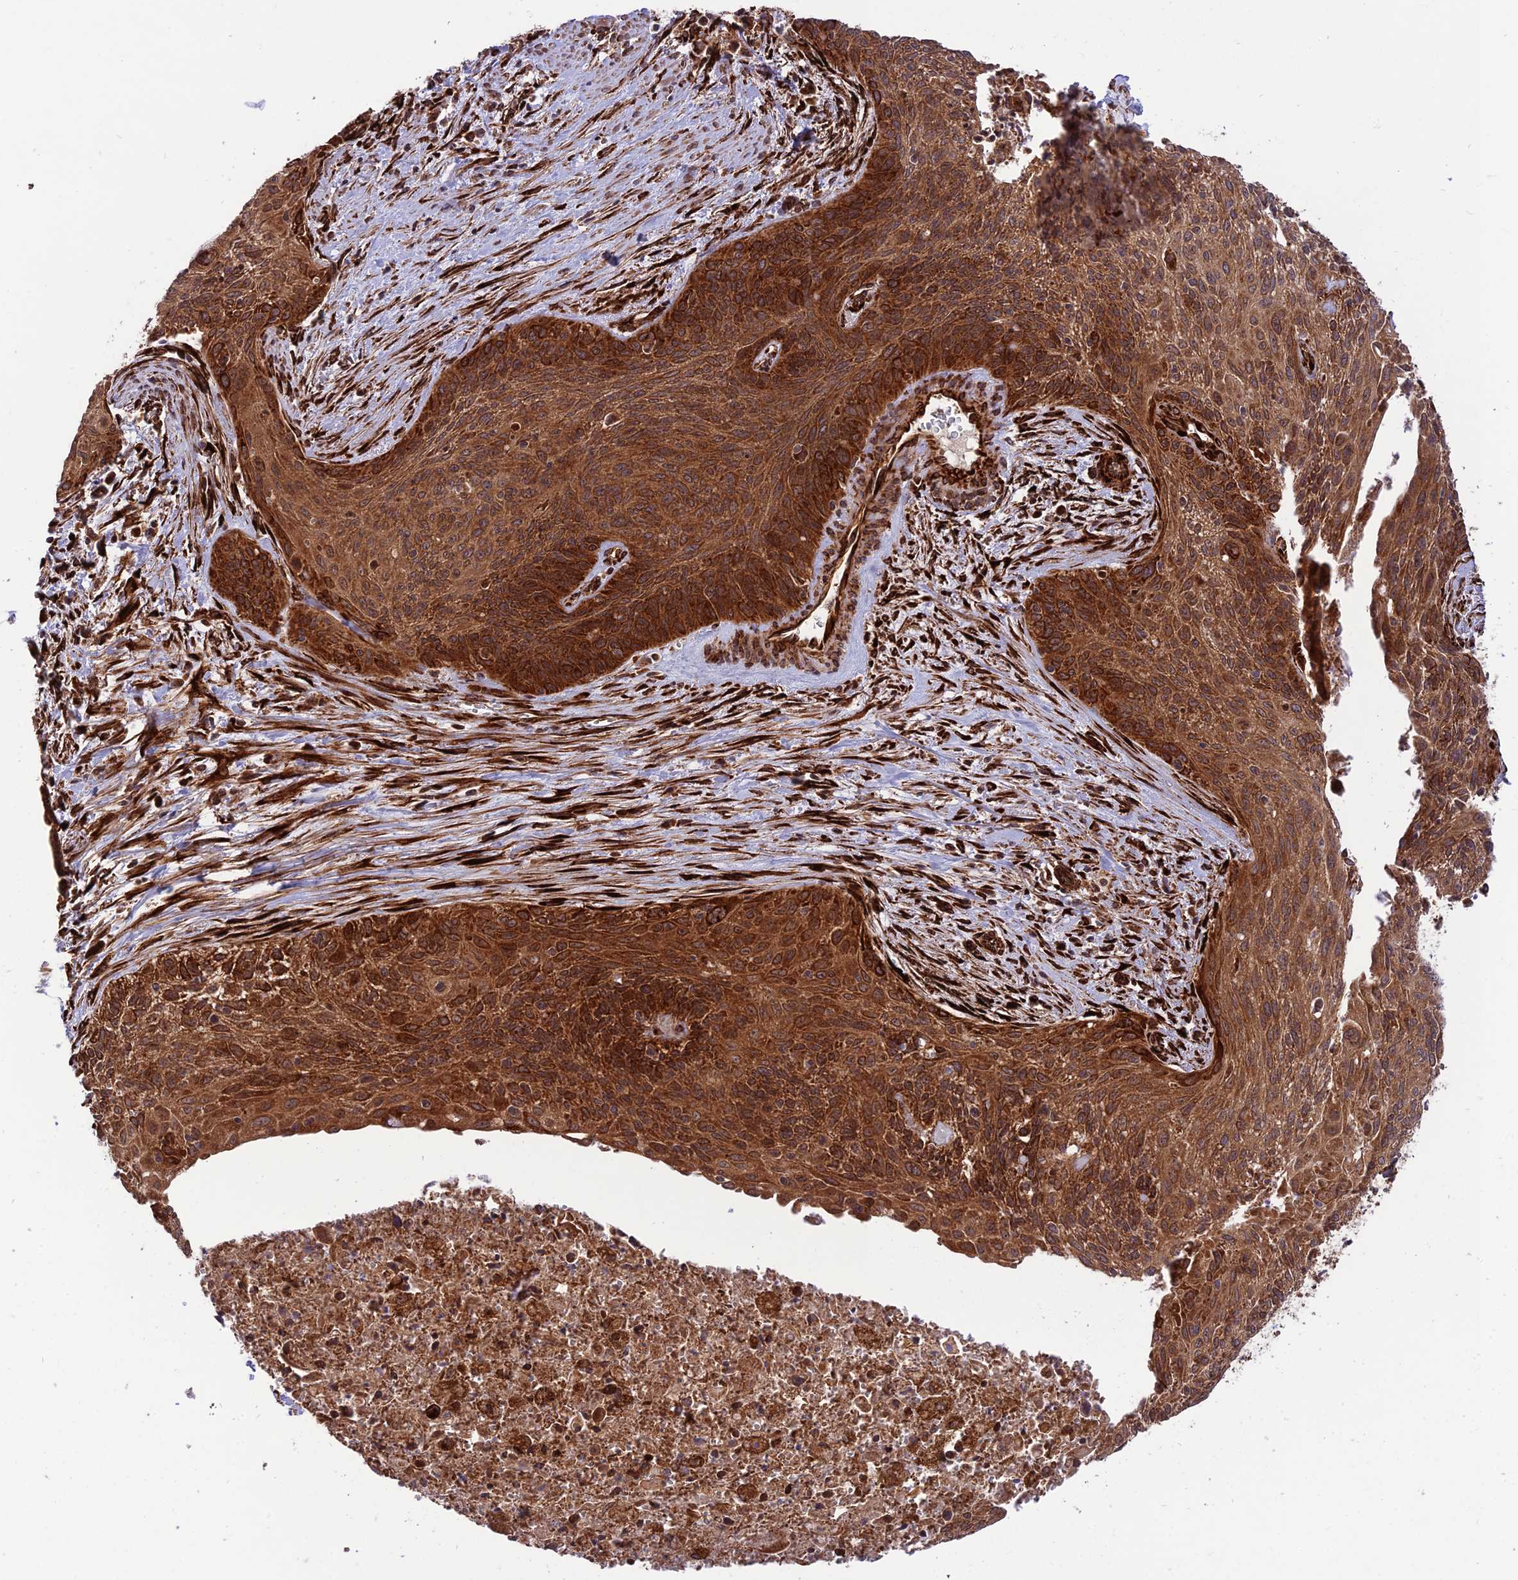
{"staining": {"intensity": "strong", "quantity": ">75%", "location": "cytoplasmic/membranous"}, "tissue": "cervical cancer", "cell_type": "Tumor cells", "image_type": "cancer", "snomed": [{"axis": "morphology", "description": "Squamous cell carcinoma, NOS"}, {"axis": "topography", "description": "Cervix"}], "caption": "Tumor cells display high levels of strong cytoplasmic/membranous expression in approximately >75% of cells in human cervical squamous cell carcinoma.", "gene": "CRTAP", "patient": {"sex": "female", "age": 55}}